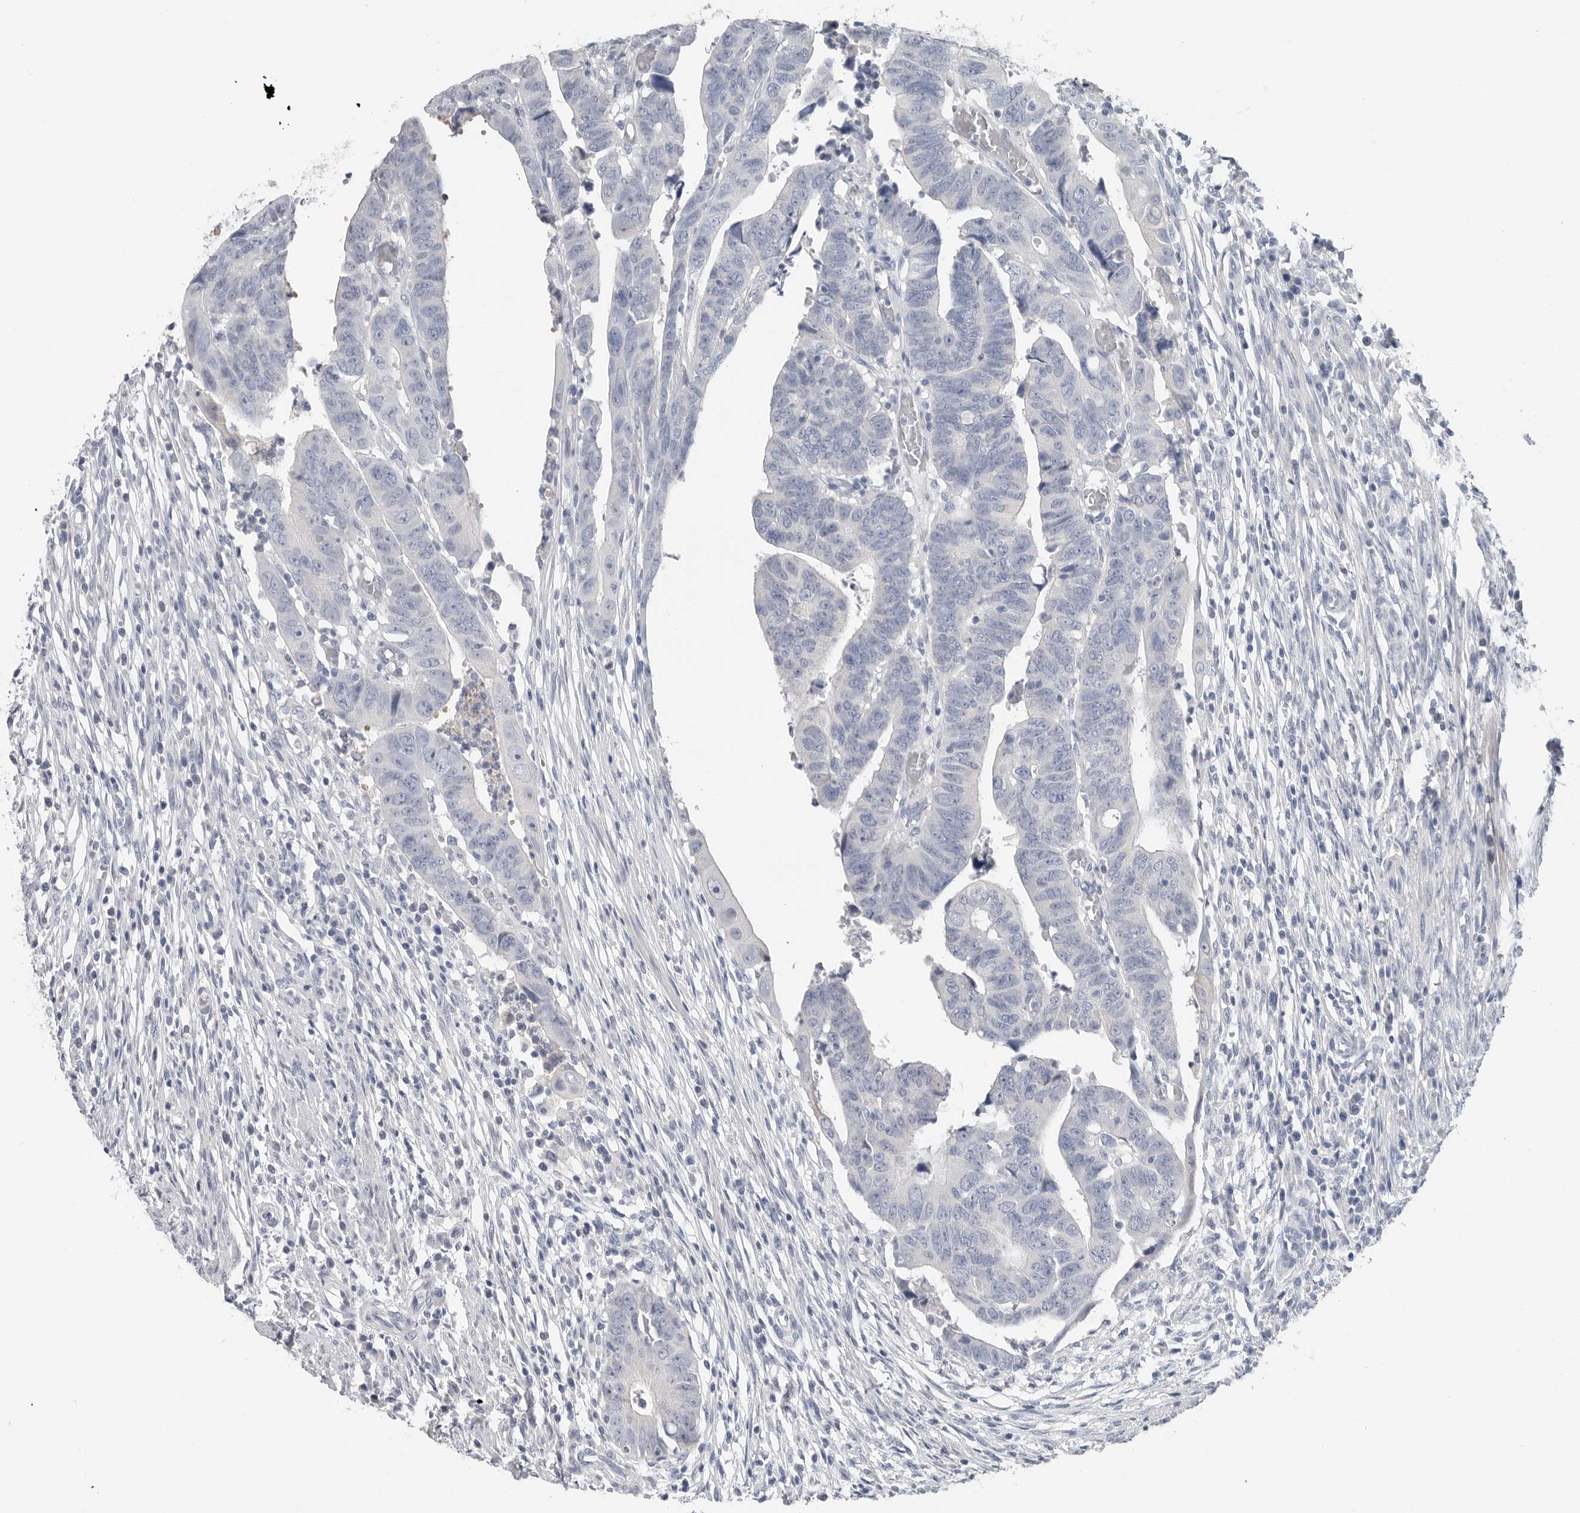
{"staining": {"intensity": "negative", "quantity": "none", "location": "none"}, "tissue": "colorectal cancer", "cell_type": "Tumor cells", "image_type": "cancer", "snomed": [{"axis": "morphology", "description": "Adenocarcinoma, NOS"}, {"axis": "topography", "description": "Rectum"}], "caption": "A photomicrograph of human colorectal cancer (adenocarcinoma) is negative for staining in tumor cells.", "gene": "REG4", "patient": {"sex": "female", "age": 65}}